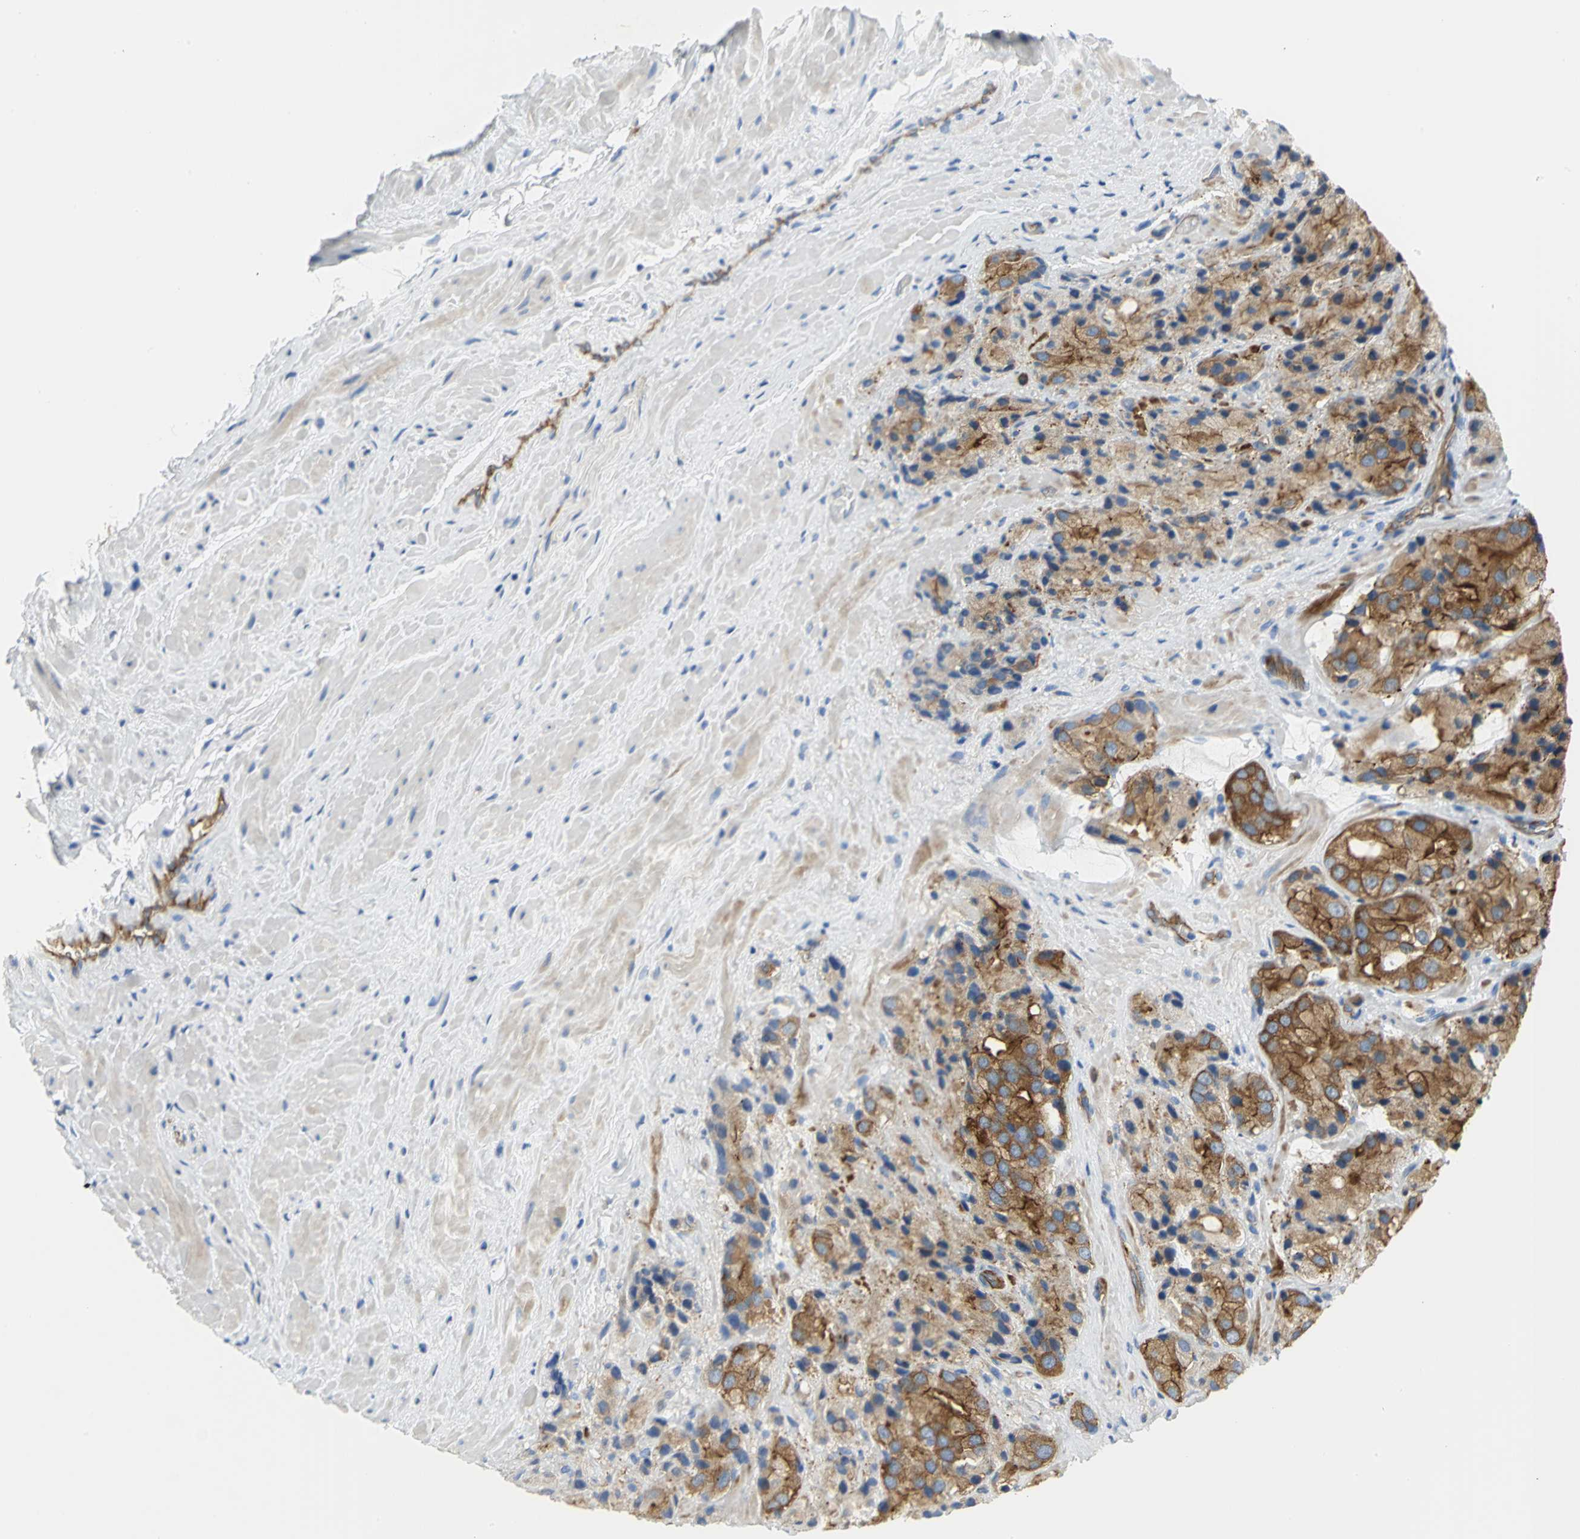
{"staining": {"intensity": "strong", "quantity": ">75%", "location": "cytoplasmic/membranous"}, "tissue": "prostate cancer", "cell_type": "Tumor cells", "image_type": "cancer", "snomed": [{"axis": "morphology", "description": "Adenocarcinoma, High grade"}, {"axis": "topography", "description": "Prostate"}], "caption": "Tumor cells show strong cytoplasmic/membranous positivity in about >75% of cells in prostate cancer. (DAB IHC, brown staining for protein, blue staining for nuclei).", "gene": "FLNB", "patient": {"sex": "male", "age": 70}}